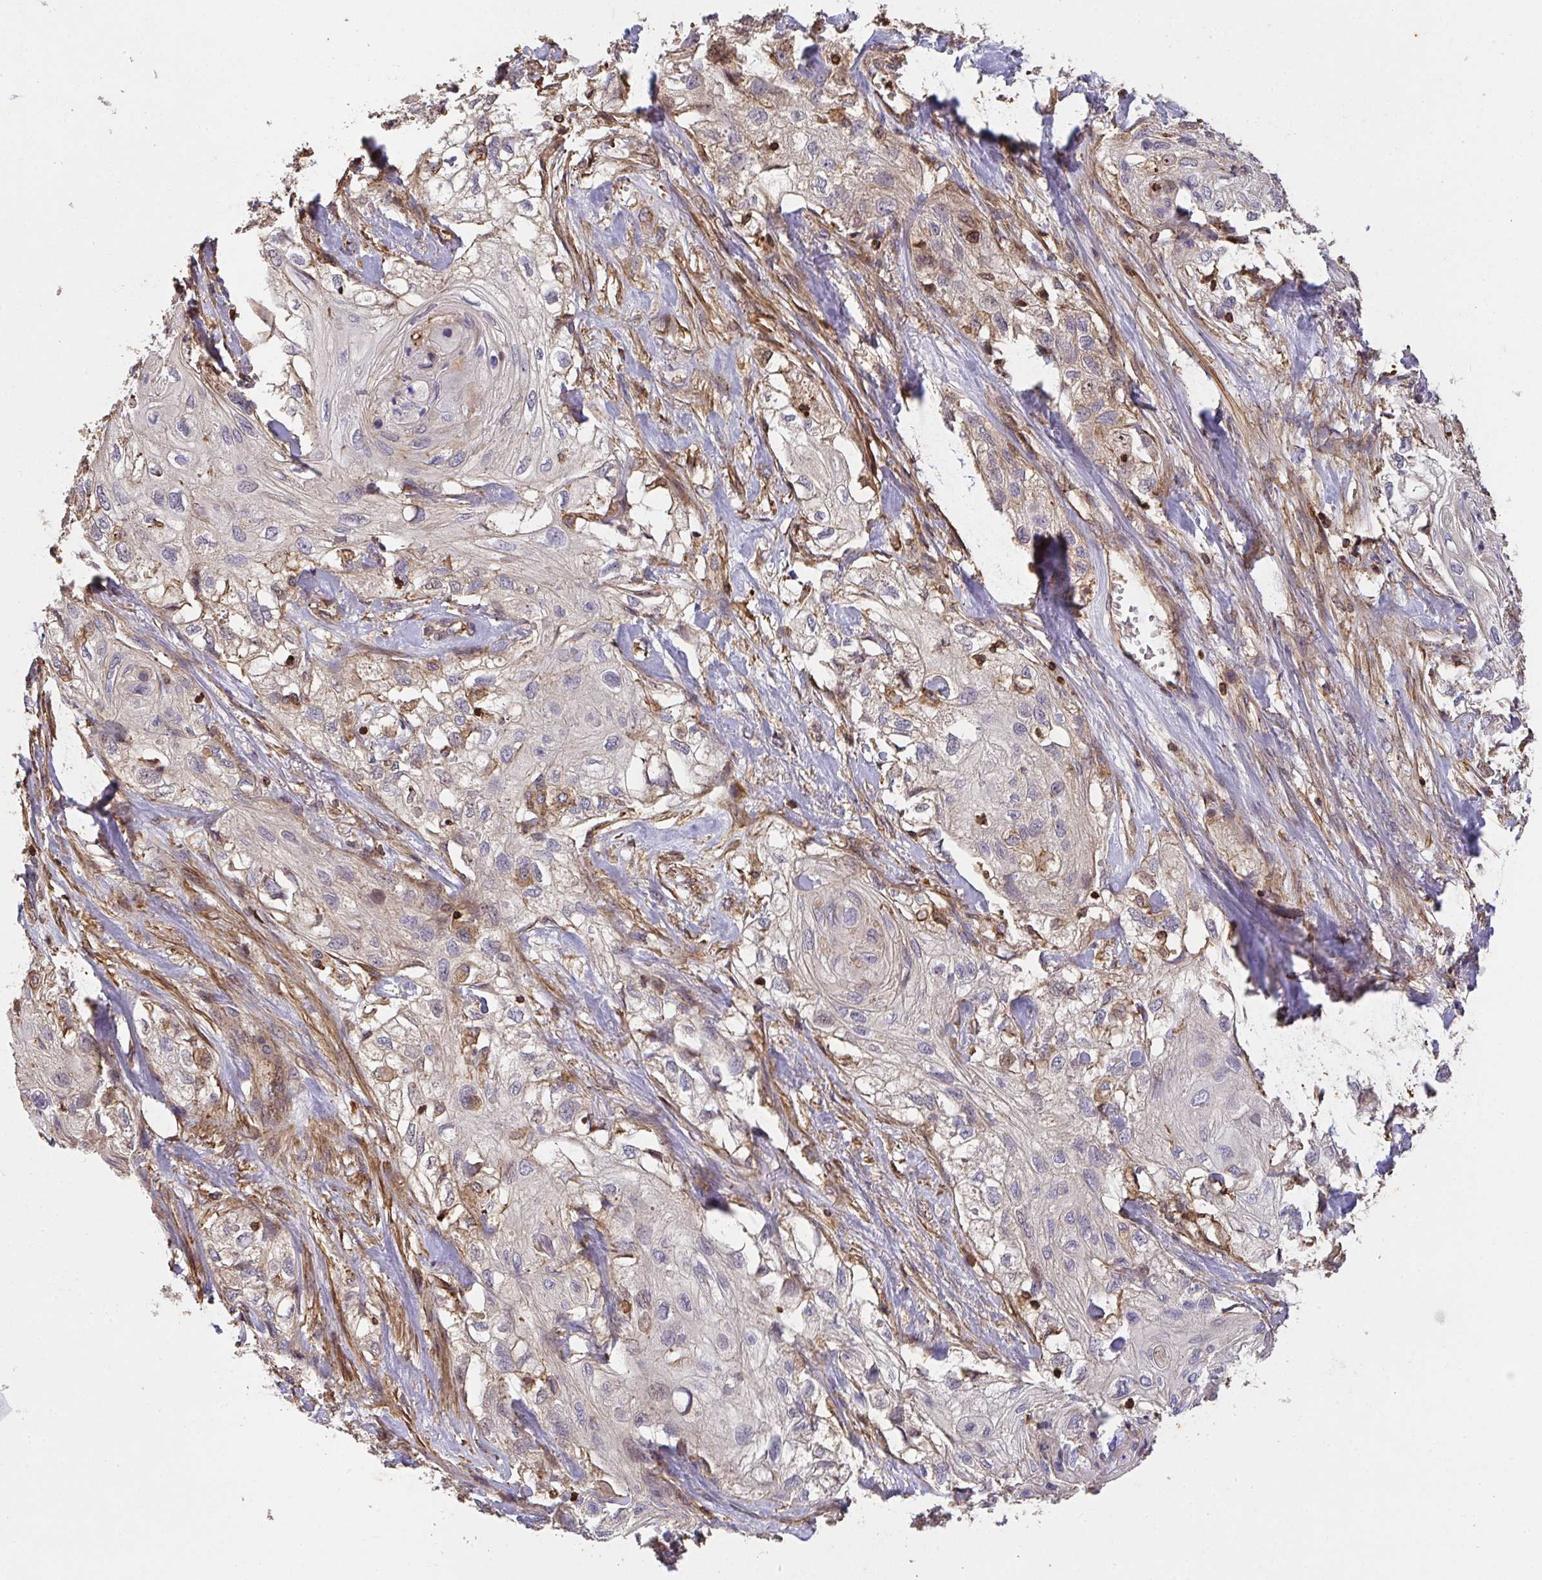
{"staining": {"intensity": "weak", "quantity": "25%-75%", "location": "cytoplasmic/membranous"}, "tissue": "skin cancer", "cell_type": "Tumor cells", "image_type": "cancer", "snomed": [{"axis": "morphology", "description": "Squamous cell carcinoma, NOS"}, {"axis": "topography", "description": "Skin"}, {"axis": "topography", "description": "Vulva"}], "caption": "An image of skin squamous cell carcinoma stained for a protein reveals weak cytoplasmic/membranous brown staining in tumor cells.", "gene": "TNMD", "patient": {"sex": "female", "age": 86}}